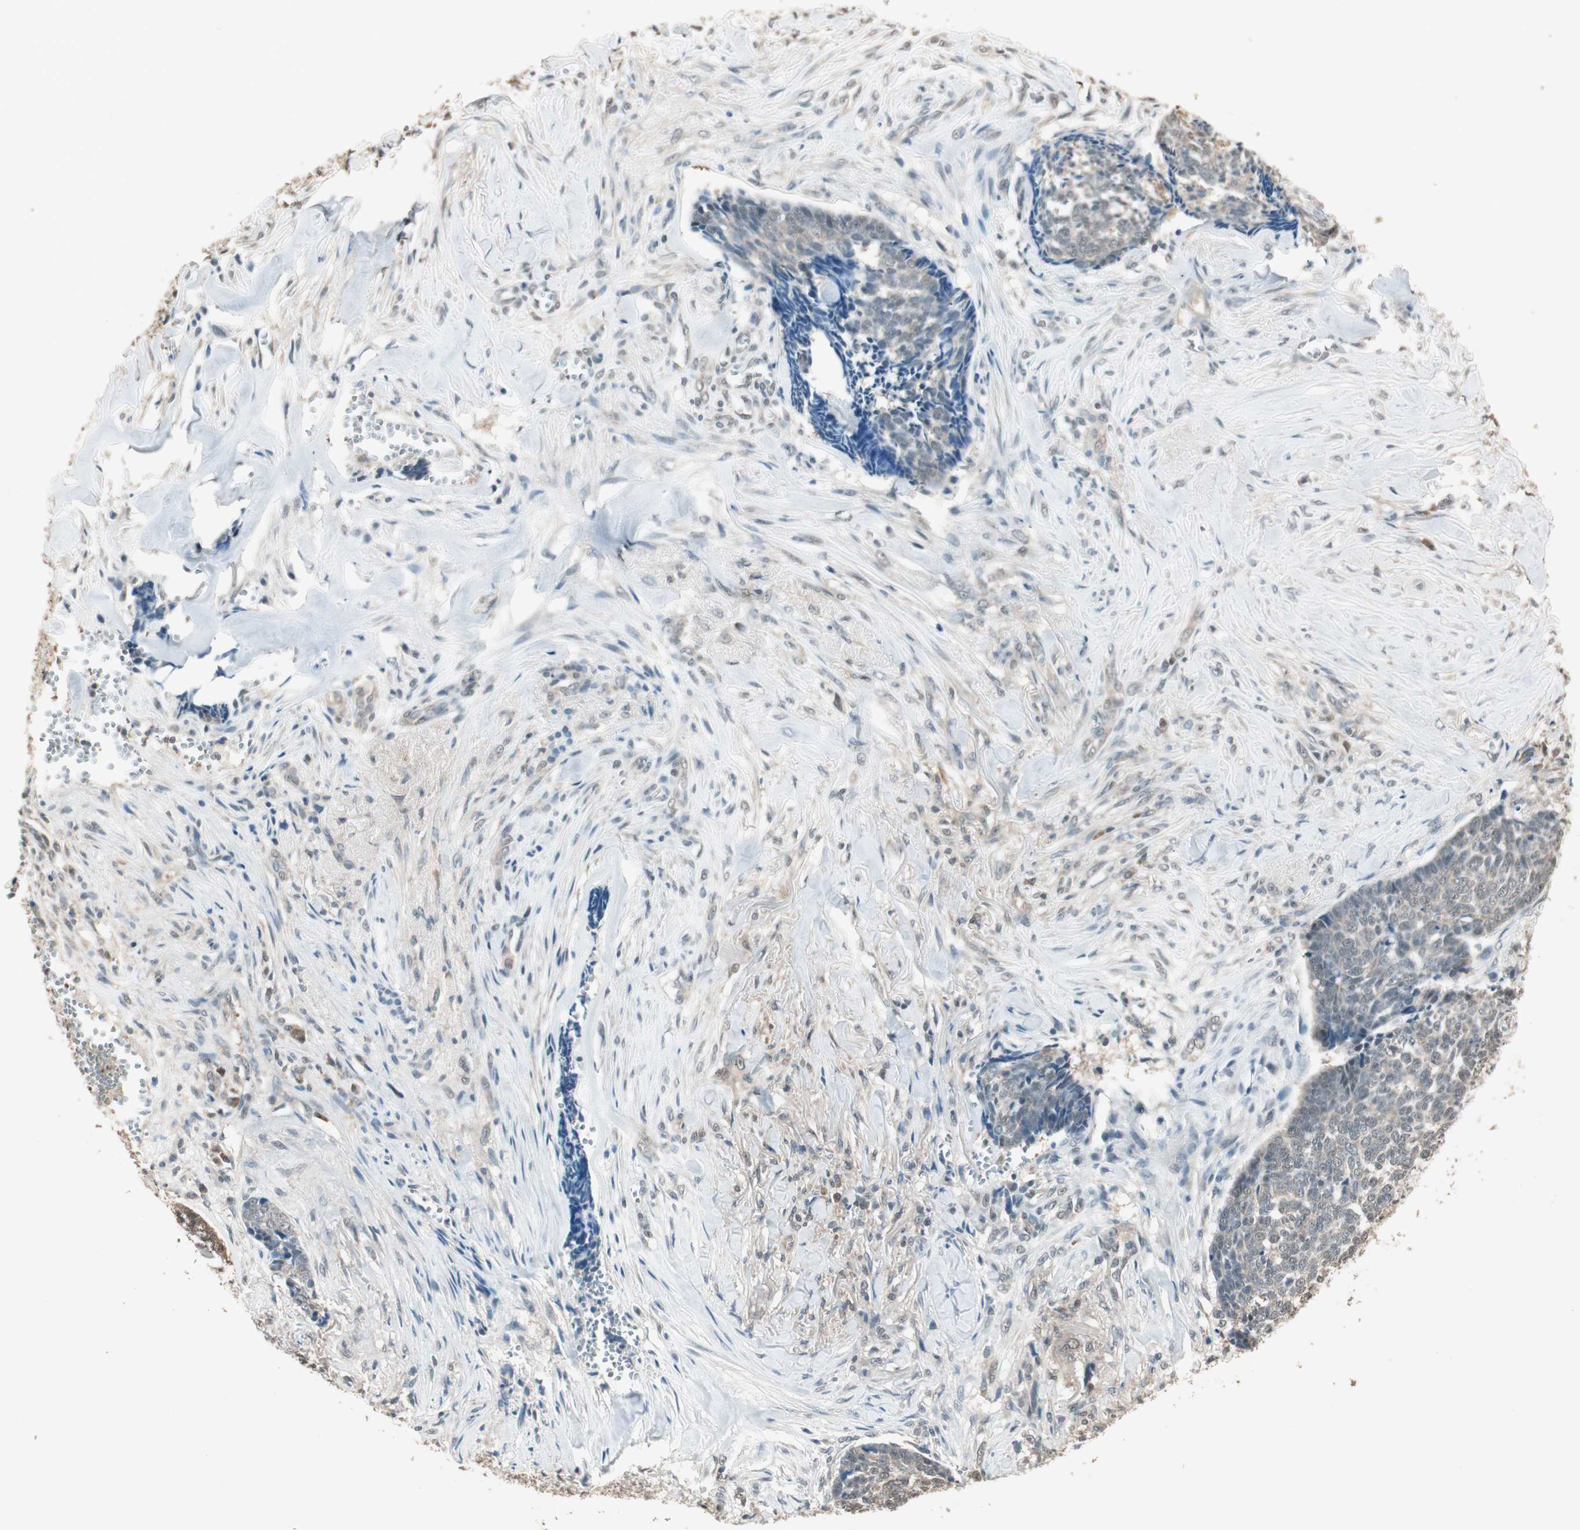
{"staining": {"intensity": "weak", "quantity": ">75%", "location": "cytoplasmic/membranous"}, "tissue": "skin cancer", "cell_type": "Tumor cells", "image_type": "cancer", "snomed": [{"axis": "morphology", "description": "Basal cell carcinoma"}, {"axis": "topography", "description": "Skin"}], "caption": "Immunohistochemical staining of skin cancer displays weak cytoplasmic/membranous protein positivity in approximately >75% of tumor cells.", "gene": "USP5", "patient": {"sex": "male", "age": 84}}